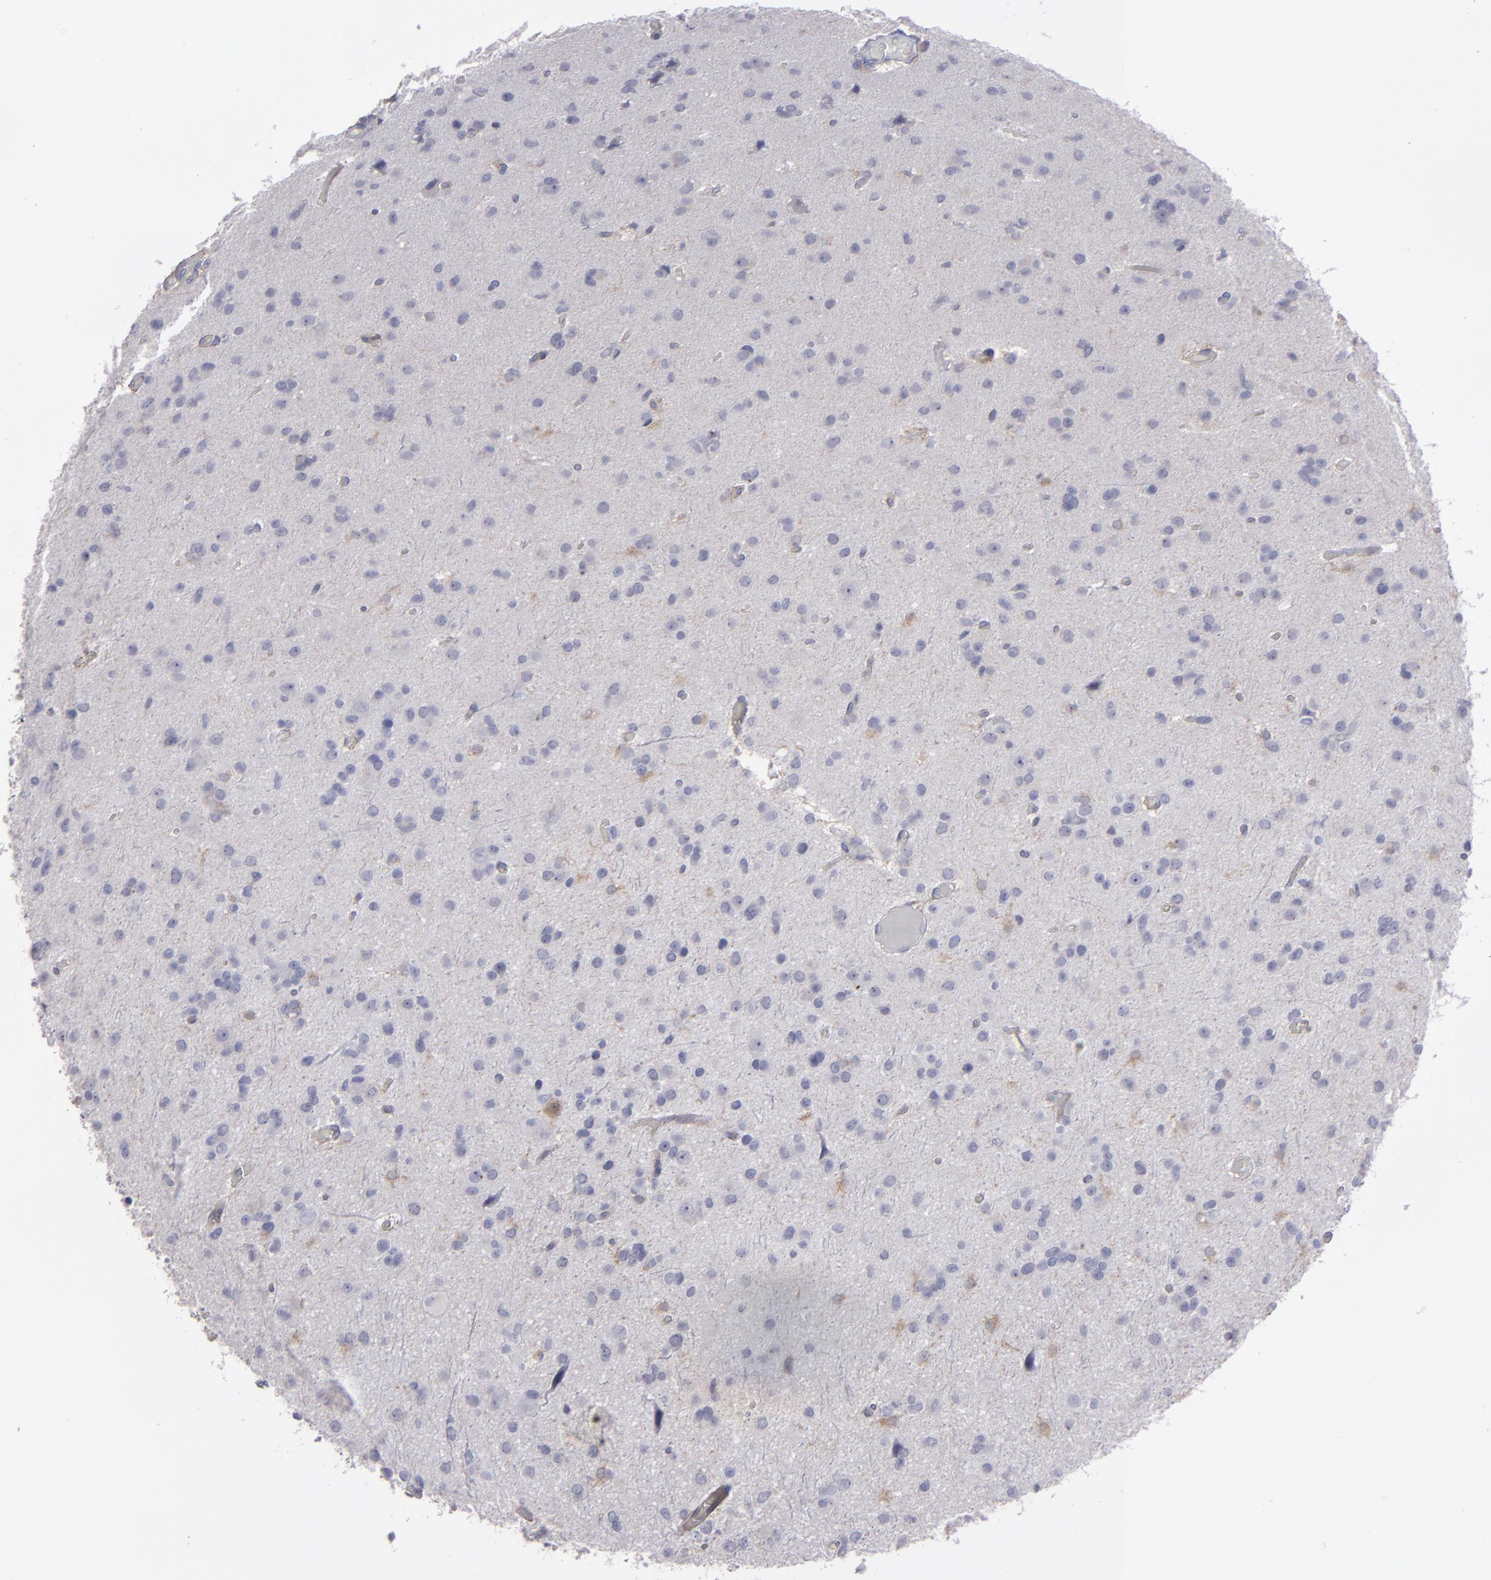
{"staining": {"intensity": "weak", "quantity": "<25%", "location": "cytoplasmic/membranous"}, "tissue": "glioma", "cell_type": "Tumor cells", "image_type": "cancer", "snomed": [{"axis": "morphology", "description": "Glioma, malignant, Low grade"}, {"axis": "topography", "description": "Brain"}], "caption": "This is an IHC histopathology image of human glioma. There is no staining in tumor cells.", "gene": "SEMA3G", "patient": {"sex": "male", "age": 42}}